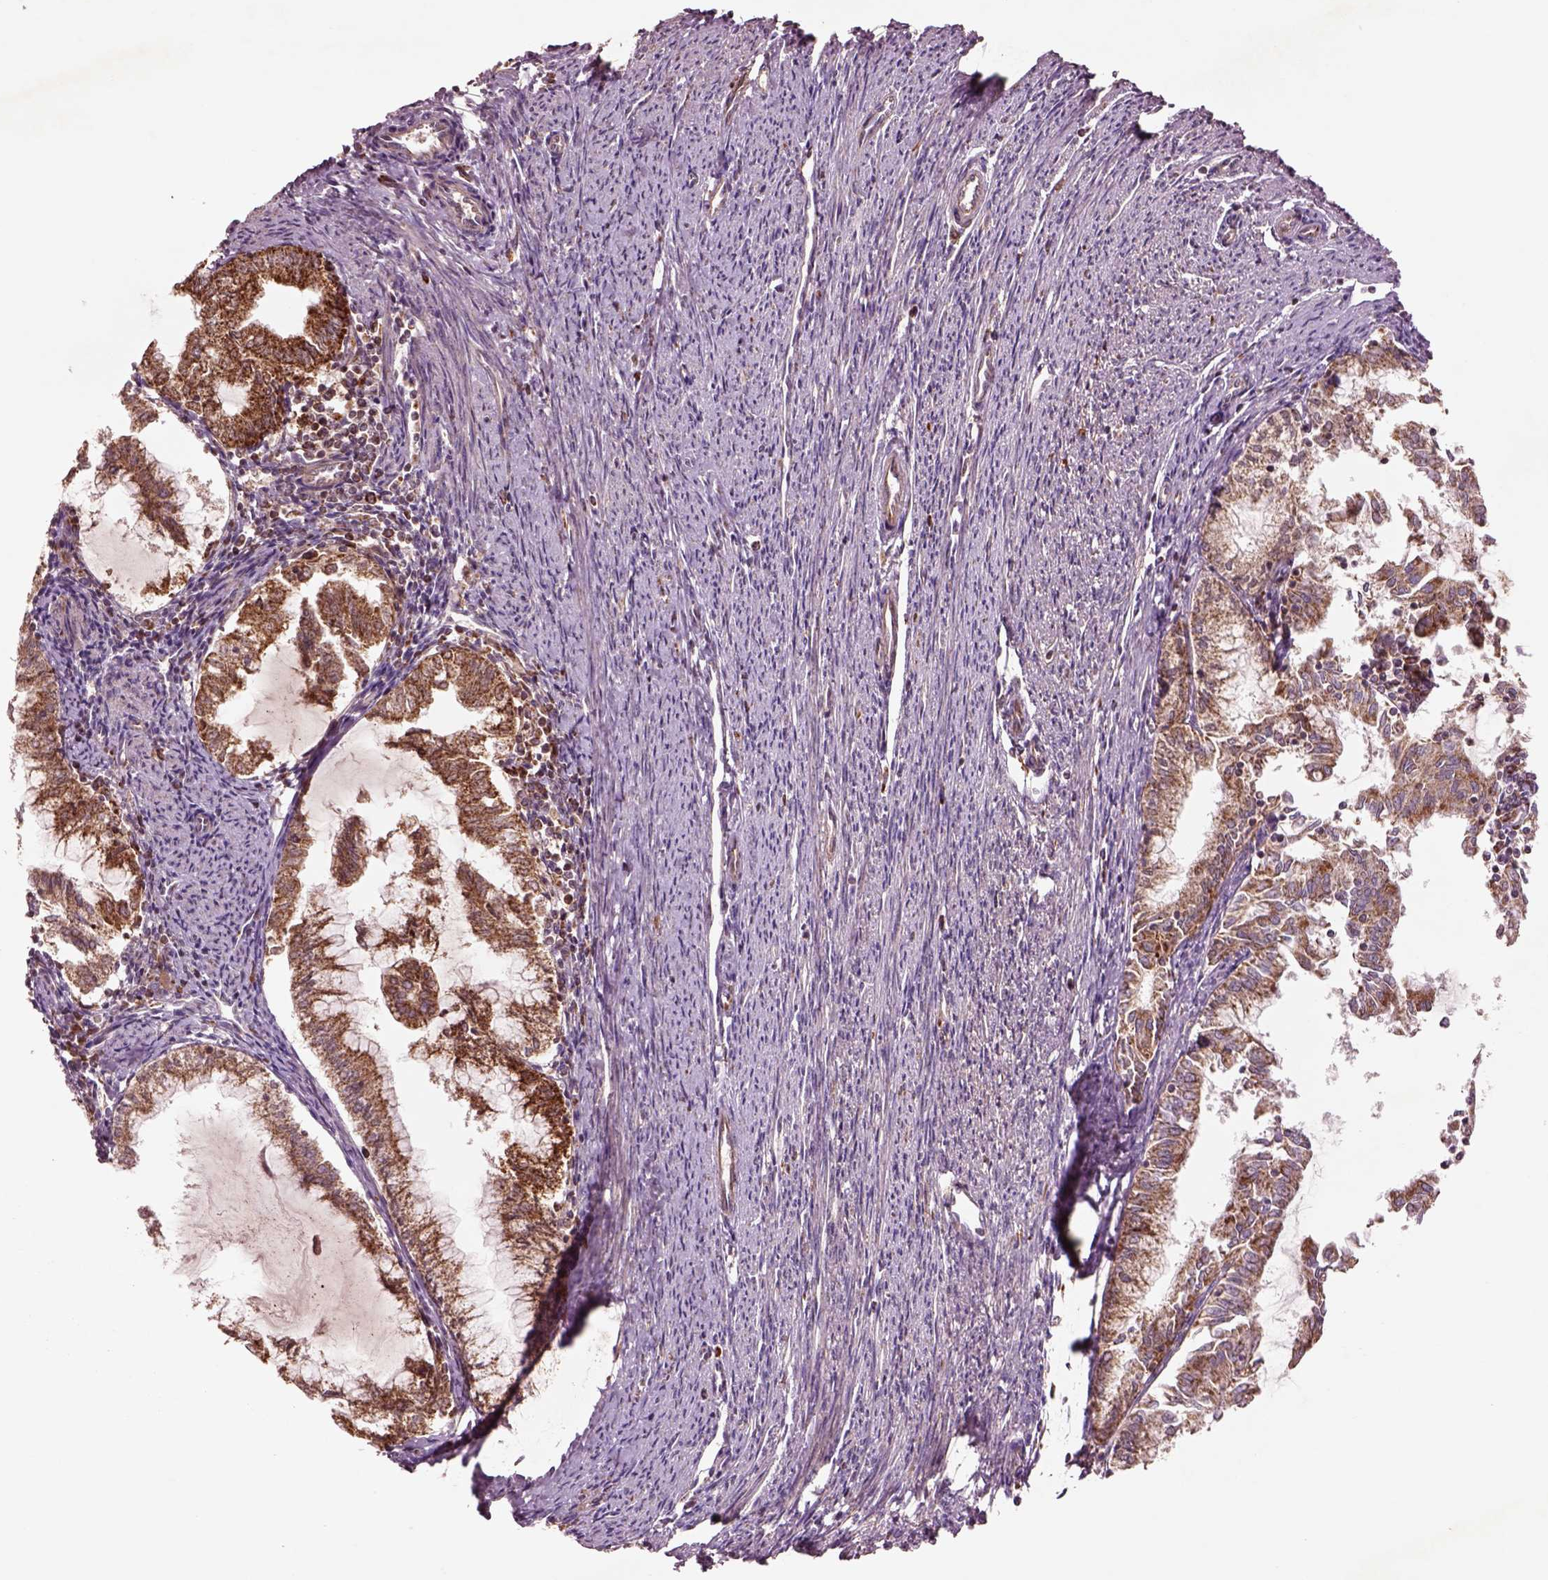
{"staining": {"intensity": "moderate", "quantity": ">75%", "location": "cytoplasmic/membranous"}, "tissue": "endometrial cancer", "cell_type": "Tumor cells", "image_type": "cancer", "snomed": [{"axis": "morphology", "description": "Adenocarcinoma, NOS"}, {"axis": "topography", "description": "Endometrium"}], "caption": "Endometrial adenocarcinoma tissue reveals moderate cytoplasmic/membranous expression in approximately >75% of tumor cells", "gene": "SLC25A5", "patient": {"sex": "female", "age": 79}}